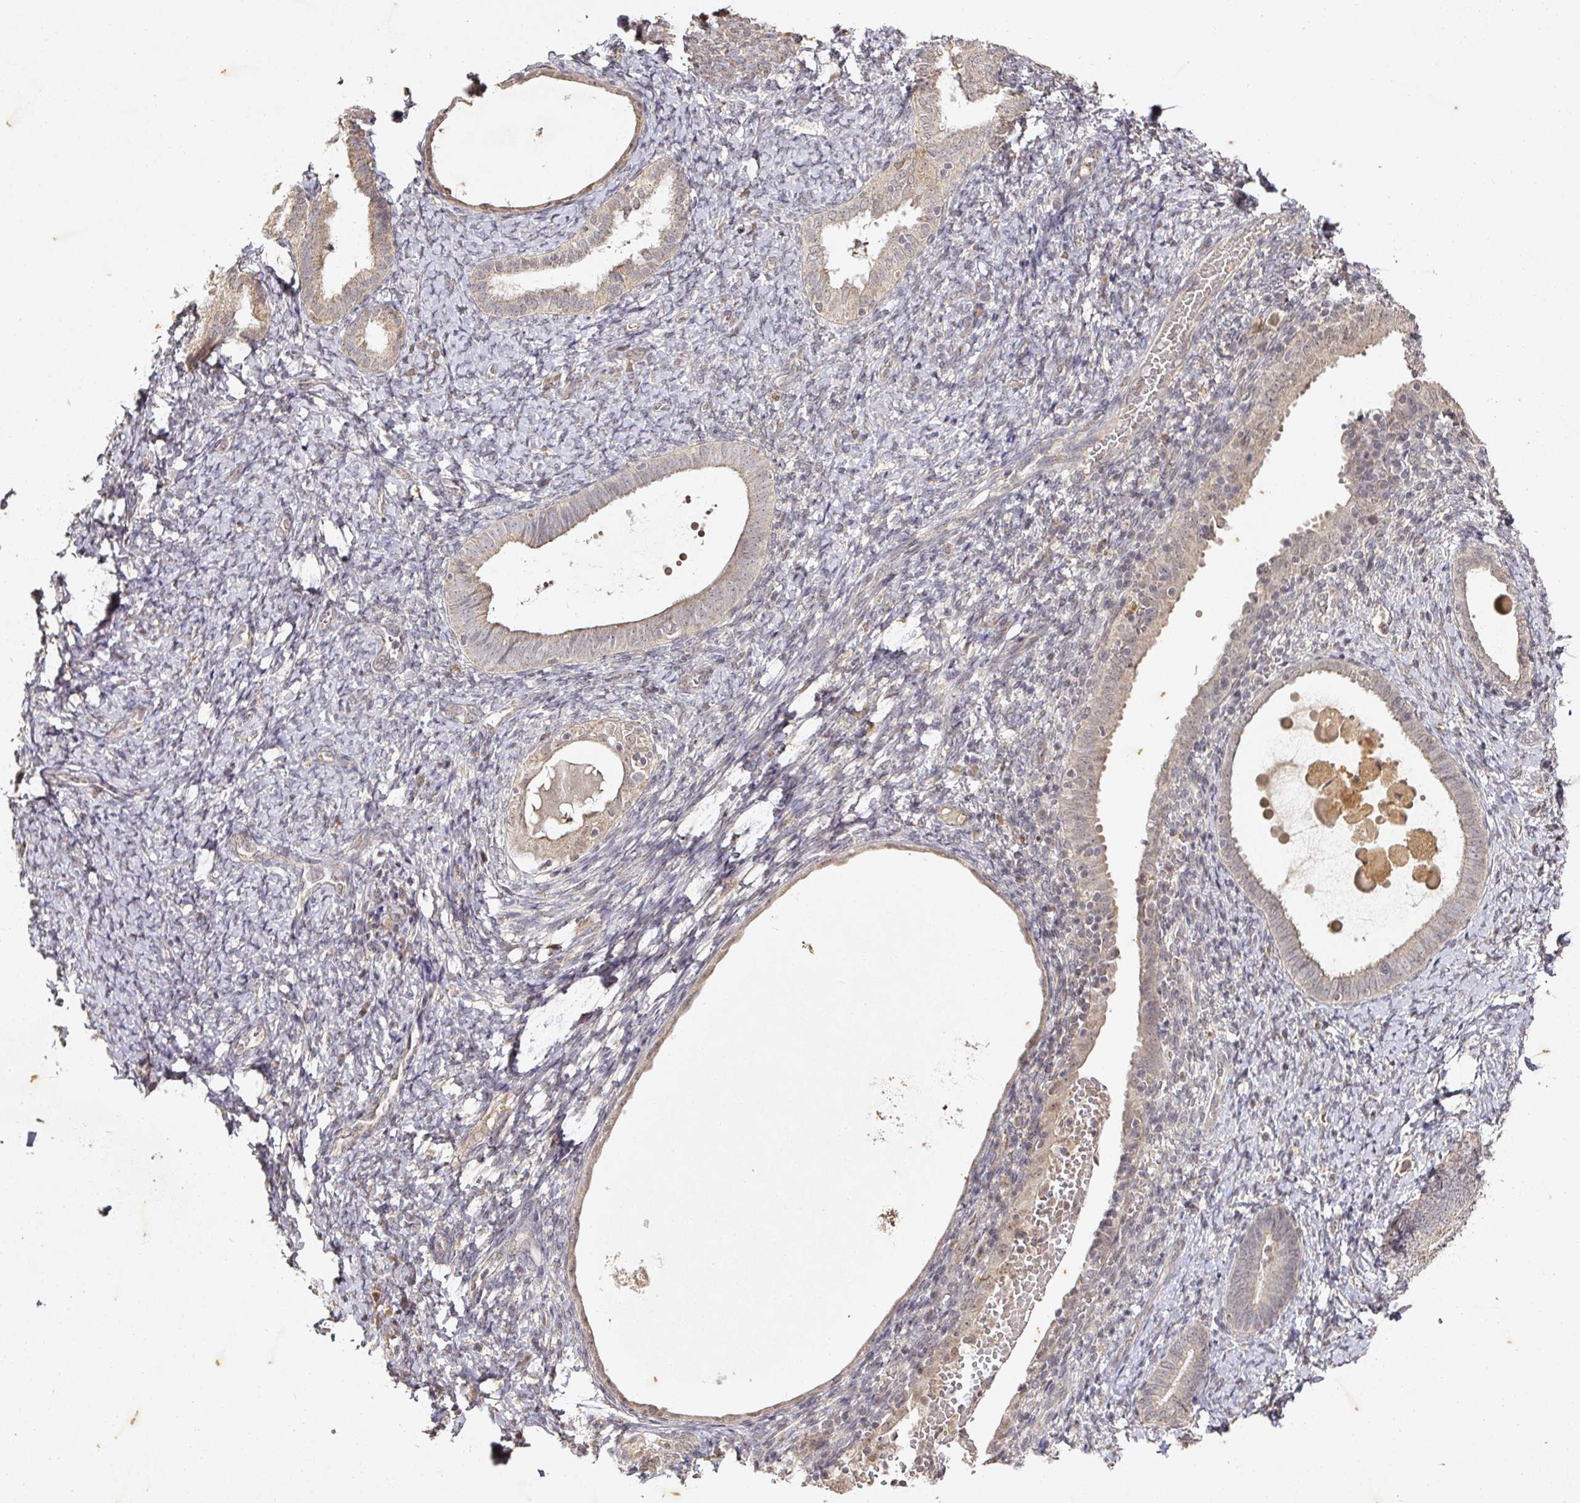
{"staining": {"intensity": "negative", "quantity": "none", "location": "none"}, "tissue": "endometrium", "cell_type": "Cells in endometrial stroma", "image_type": "normal", "snomed": [{"axis": "morphology", "description": "Normal tissue, NOS"}, {"axis": "topography", "description": "Endometrium"}], "caption": "Normal endometrium was stained to show a protein in brown. There is no significant staining in cells in endometrial stroma. (DAB immunohistochemistry with hematoxylin counter stain).", "gene": "CAPN5", "patient": {"sex": "female", "age": 72}}